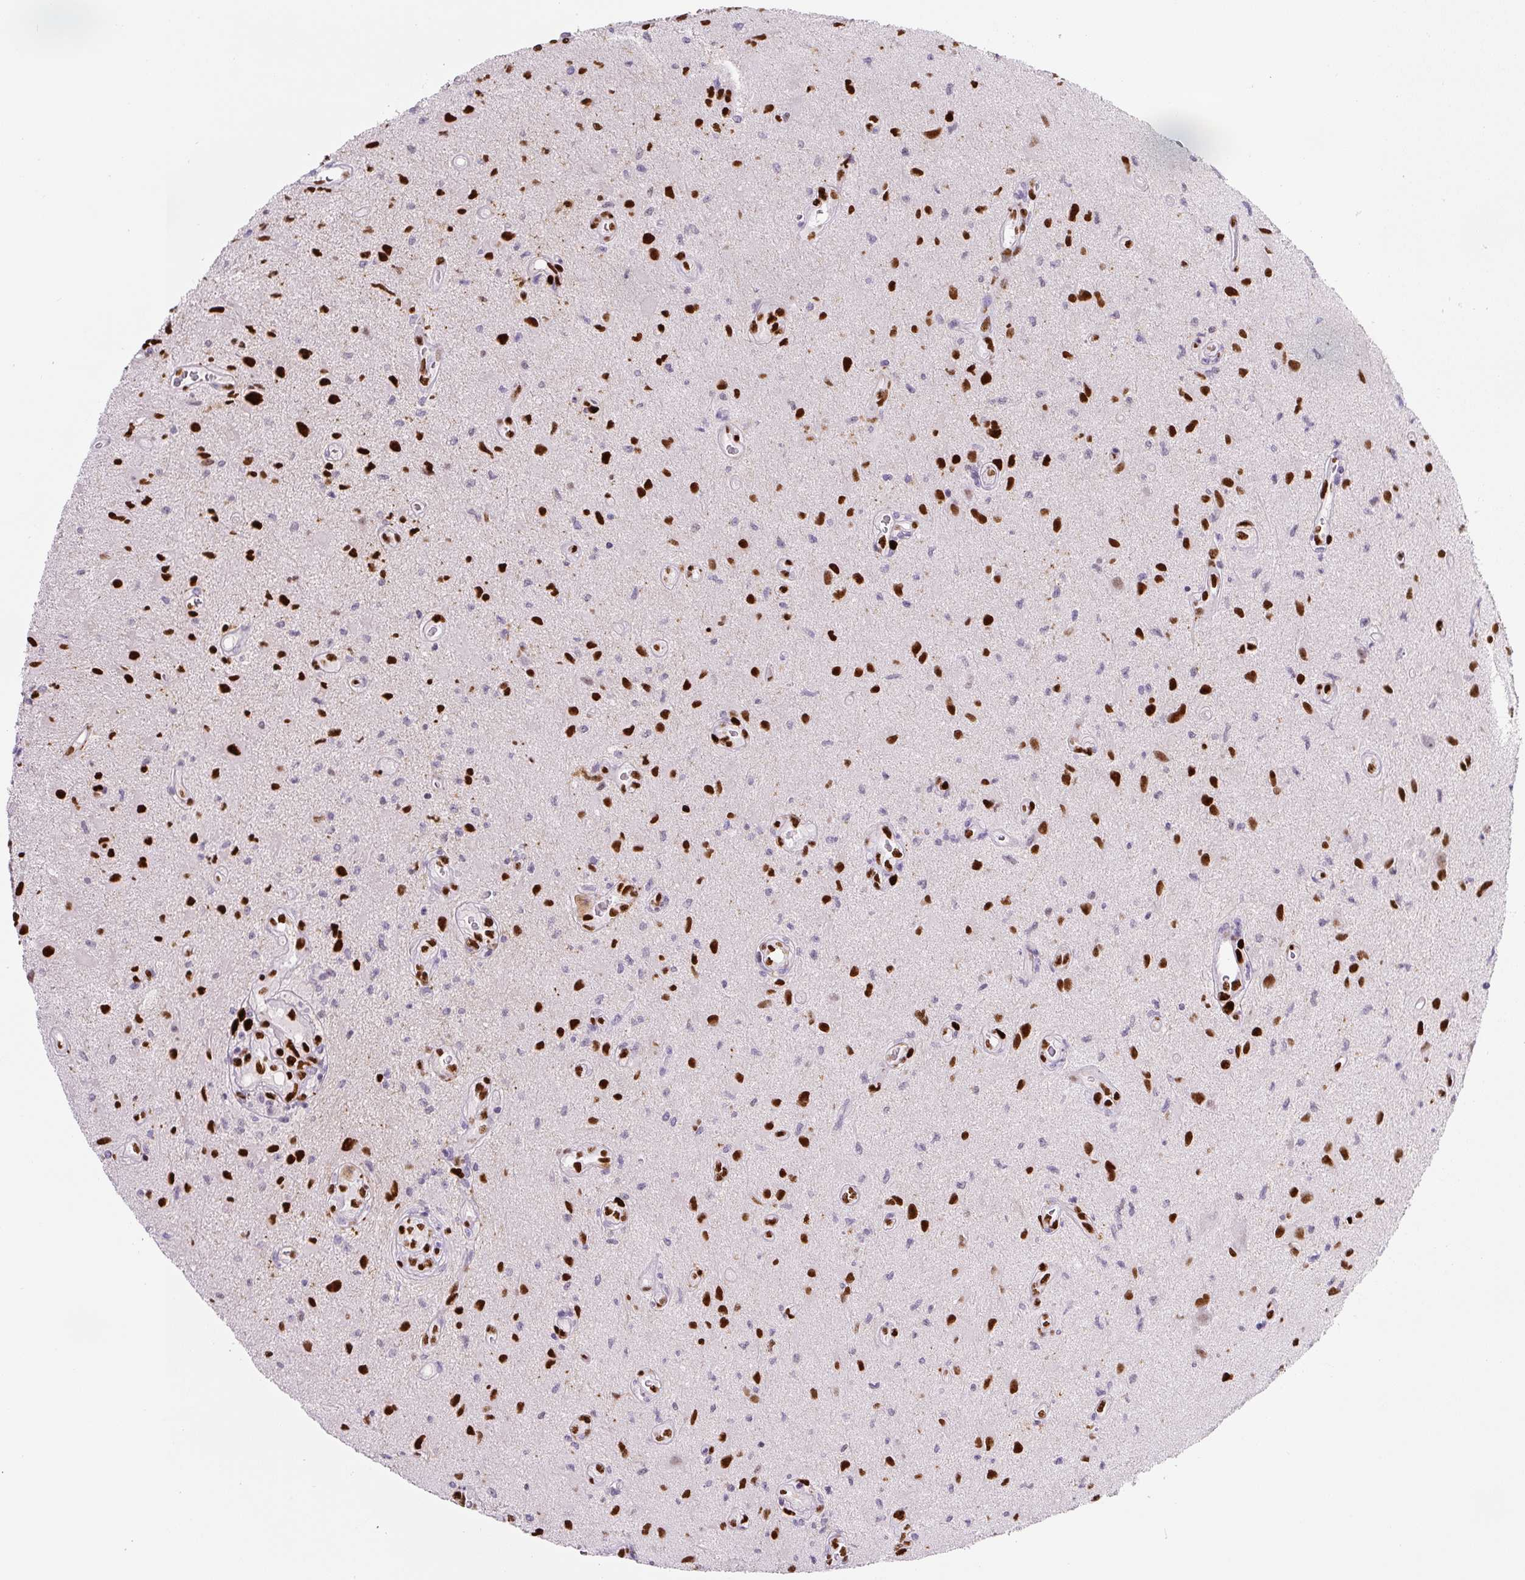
{"staining": {"intensity": "moderate", "quantity": "25%-75%", "location": "nuclear"}, "tissue": "glioma", "cell_type": "Tumor cells", "image_type": "cancer", "snomed": [{"axis": "morphology", "description": "Glioma, malignant, High grade"}, {"axis": "topography", "description": "Brain"}], "caption": "Tumor cells display medium levels of moderate nuclear positivity in approximately 25%-75% of cells in human glioma.", "gene": "ZEB1", "patient": {"sex": "male", "age": 67}}